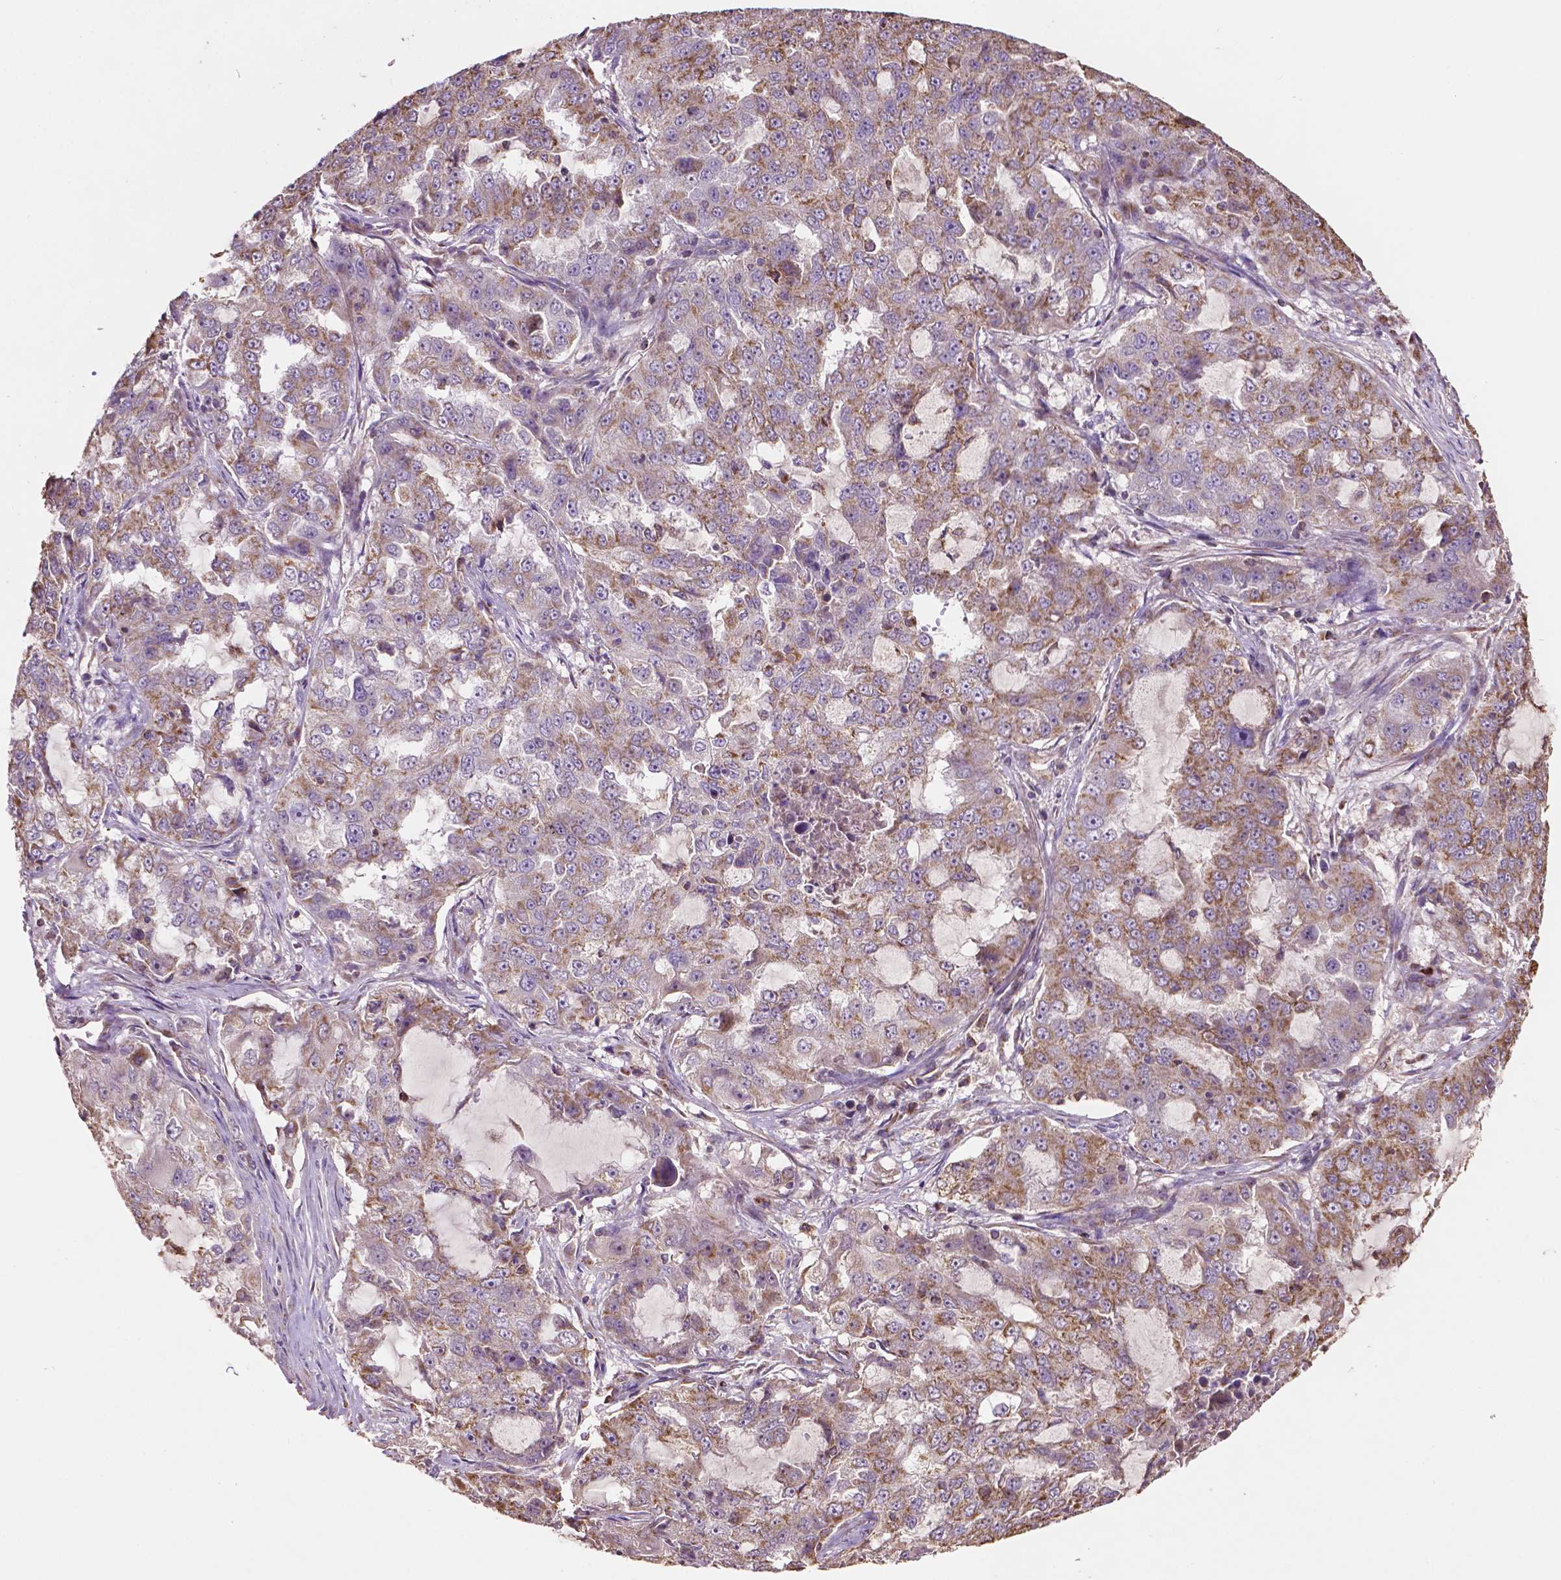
{"staining": {"intensity": "weak", "quantity": "25%-75%", "location": "cytoplasmic/membranous"}, "tissue": "lung cancer", "cell_type": "Tumor cells", "image_type": "cancer", "snomed": [{"axis": "morphology", "description": "Adenocarcinoma, NOS"}, {"axis": "topography", "description": "Lung"}], "caption": "Lung cancer tissue demonstrates weak cytoplasmic/membranous expression in approximately 25%-75% of tumor cells, visualized by immunohistochemistry.", "gene": "LRR1", "patient": {"sex": "female", "age": 61}}